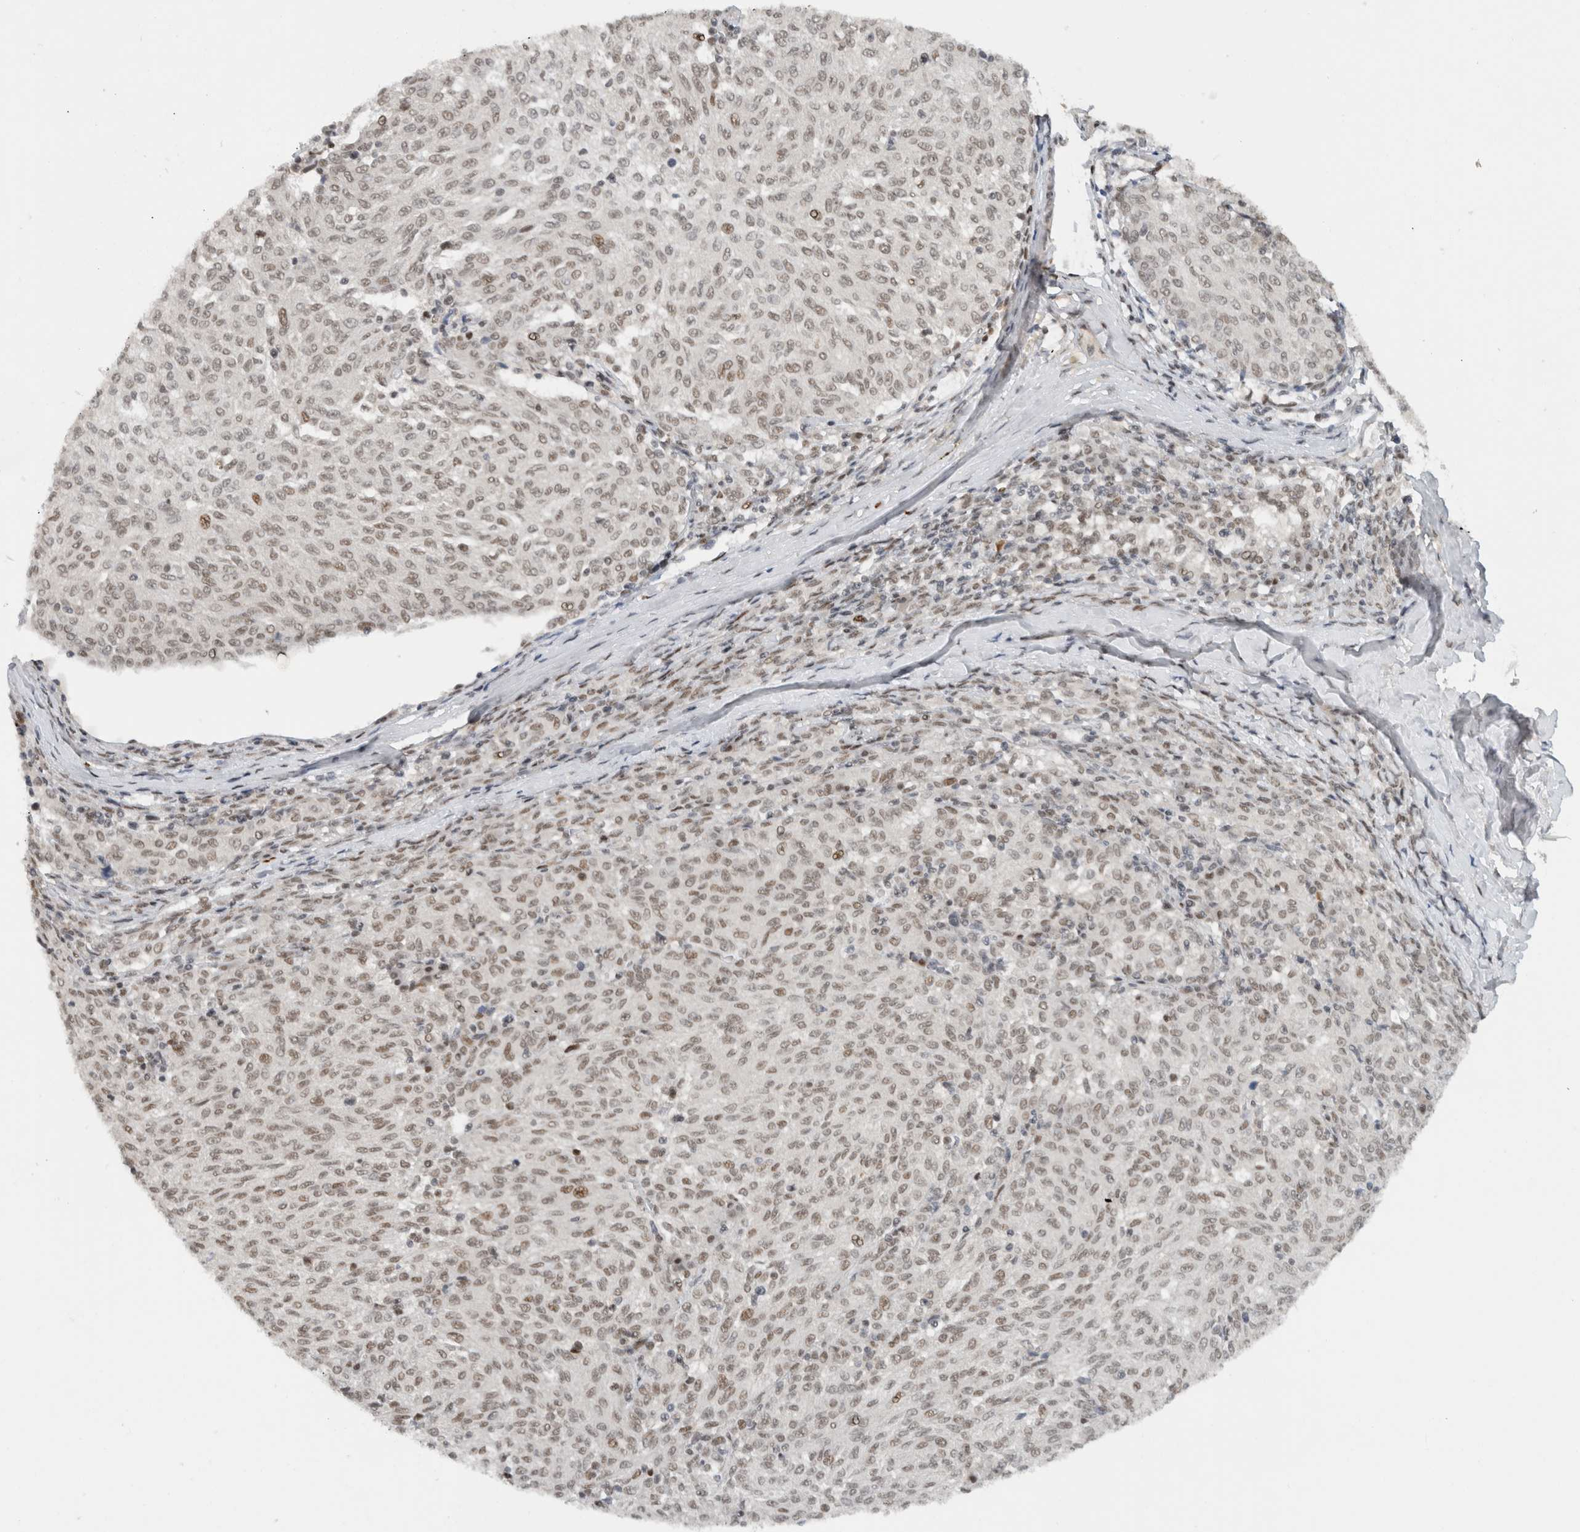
{"staining": {"intensity": "weak", "quantity": ">75%", "location": "nuclear"}, "tissue": "melanoma", "cell_type": "Tumor cells", "image_type": "cancer", "snomed": [{"axis": "morphology", "description": "Malignant melanoma, NOS"}, {"axis": "topography", "description": "Skin"}], "caption": "DAB immunohistochemical staining of melanoma shows weak nuclear protein positivity in approximately >75% of tumor cells.", "gene": "HNRNPR", "patient": {"sex": "female", "age": 72}}